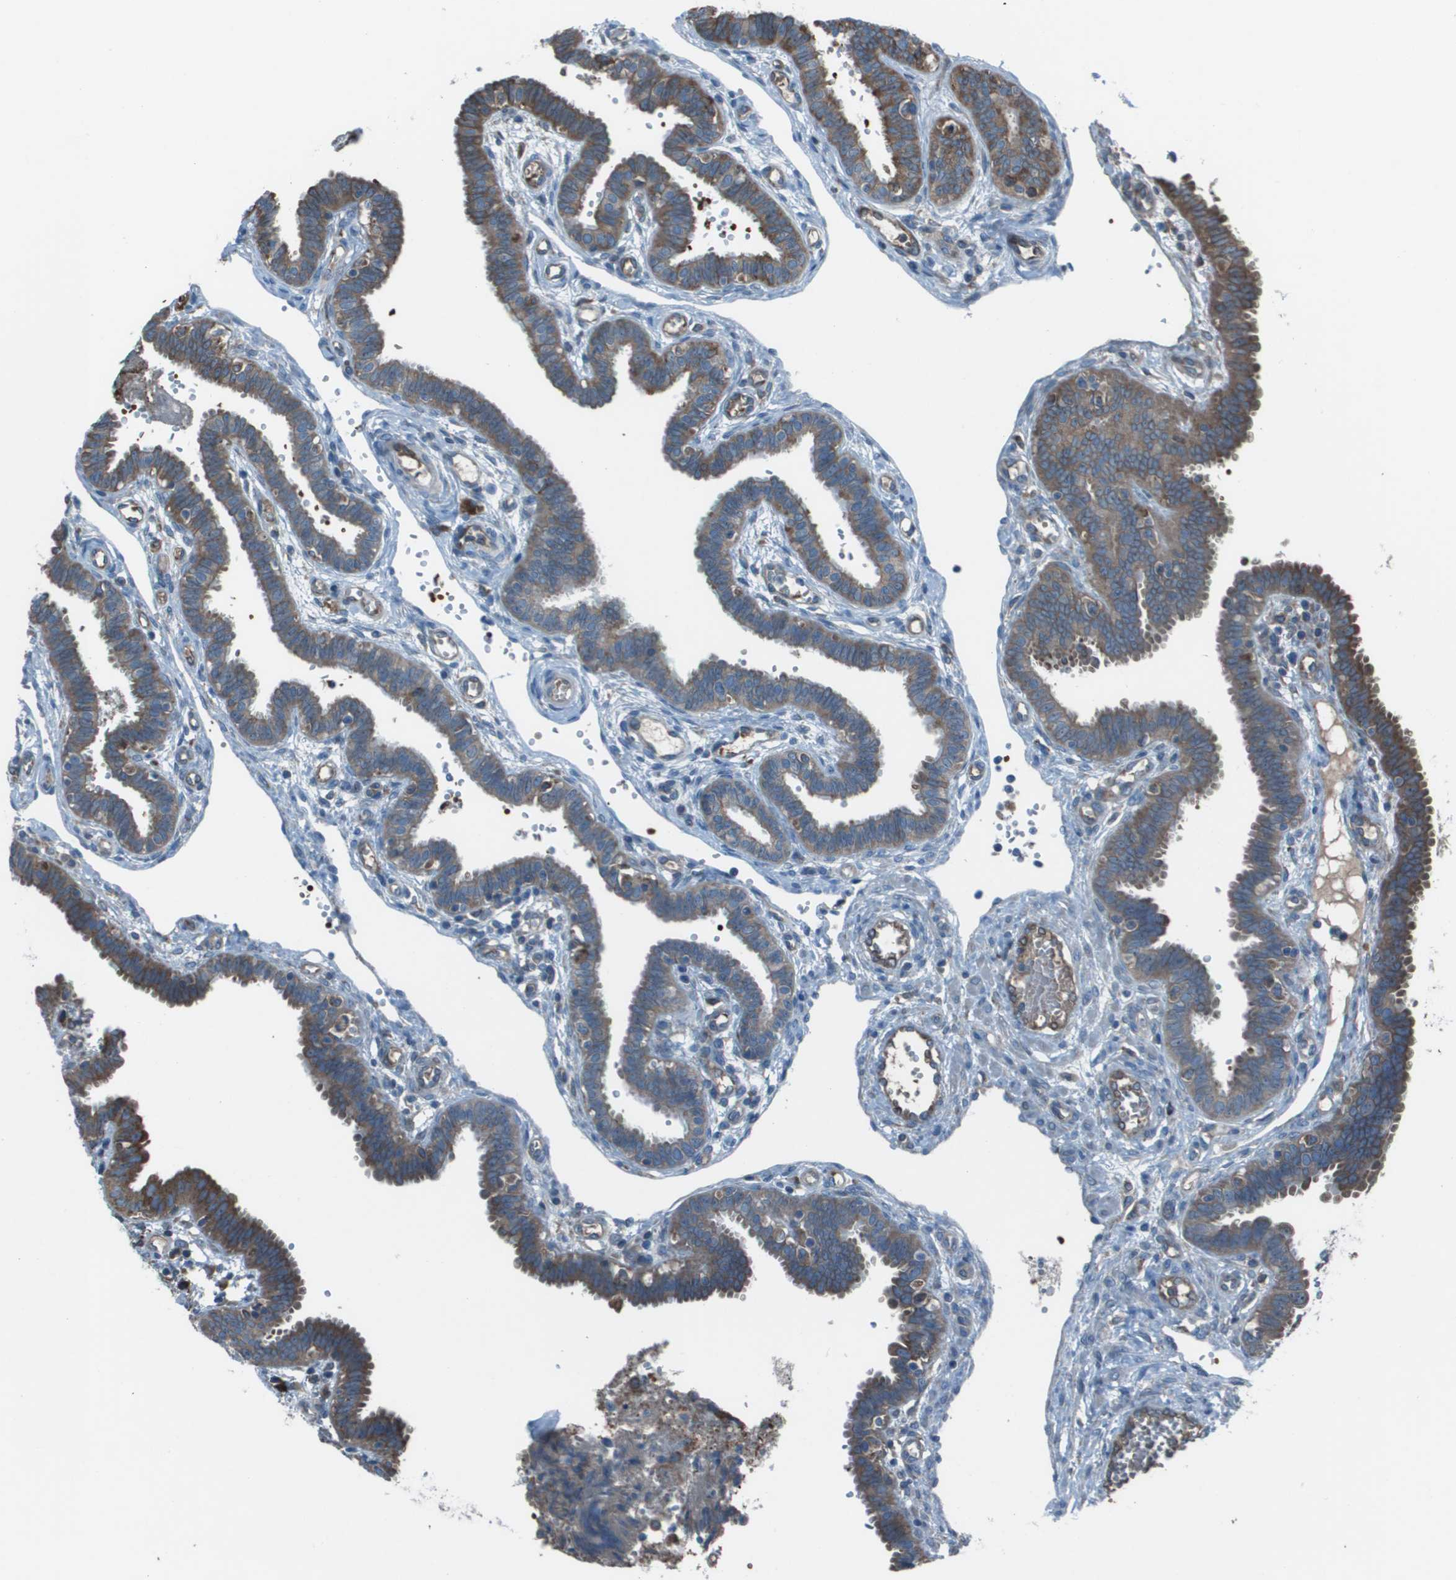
{"staining": {"intensity": "moderate", "quantity": ">75%", "location": "cytoplasmic/membranous"}, "tissue": "fallopian tube", "cell_type": "Glandular cells", "image_type": "normal", "snomed": [{"axis": "morphology", "description": "Normal tissue, NOS"}, {"axis": "topography", "description": "Fallopian tube"}, {"axis": "topography", "description": "Placenta"}], "caption": "A photomicrograph of fallopian tube stained for a protein demonstrates moderate cytoplasmic/membranous brown staining in glandular cells. (Brightfield microscopy of DAB IHC at high magnification).", "gene": "UTS2", "patient": {"sex": "female", "age": 32}}